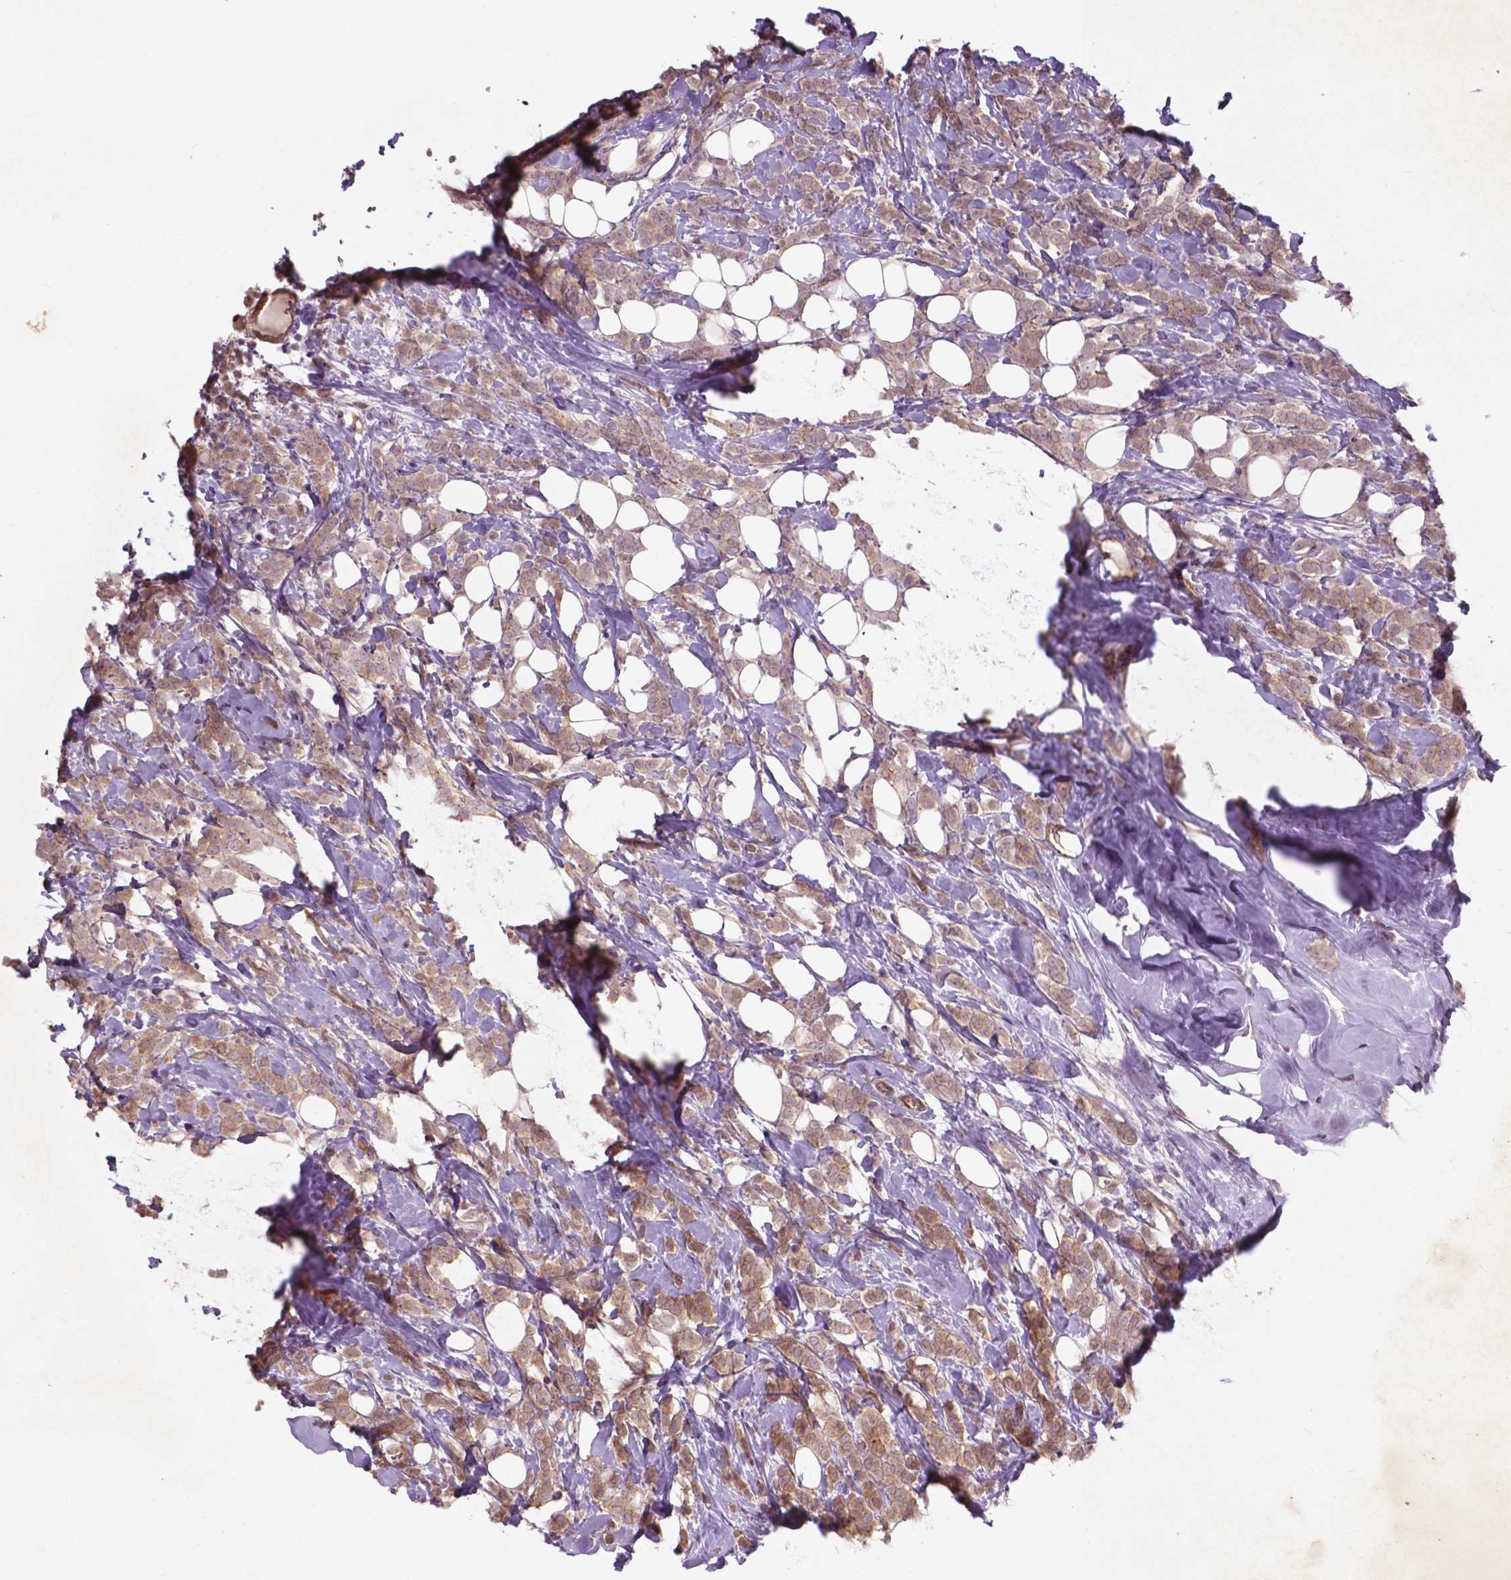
{"staining": {"intensity": "weak", "quantity": ">75%", "location": "cytoplasmic/membranous"}, "tissue": "breast cancer", "cell_type": "Tumor cells", "image_type": "cancer", "snomed": [{"axis": "morphology", "description": "Lobular carcinoma"}, {"axis": "topography", "description": "Breast"}], "caption": "Immunohistochemical staining of lobular carcinoma (breast) reveals weak cytoplasmic/membranous protein positivity in about >75% of tumor cells. (DAB (3,3'-diaminobenzidine) IHC with brightfield microscopy, high magnification).", "gene": "RFPL4B", "patient": {"sex": "female", "age": 49}}